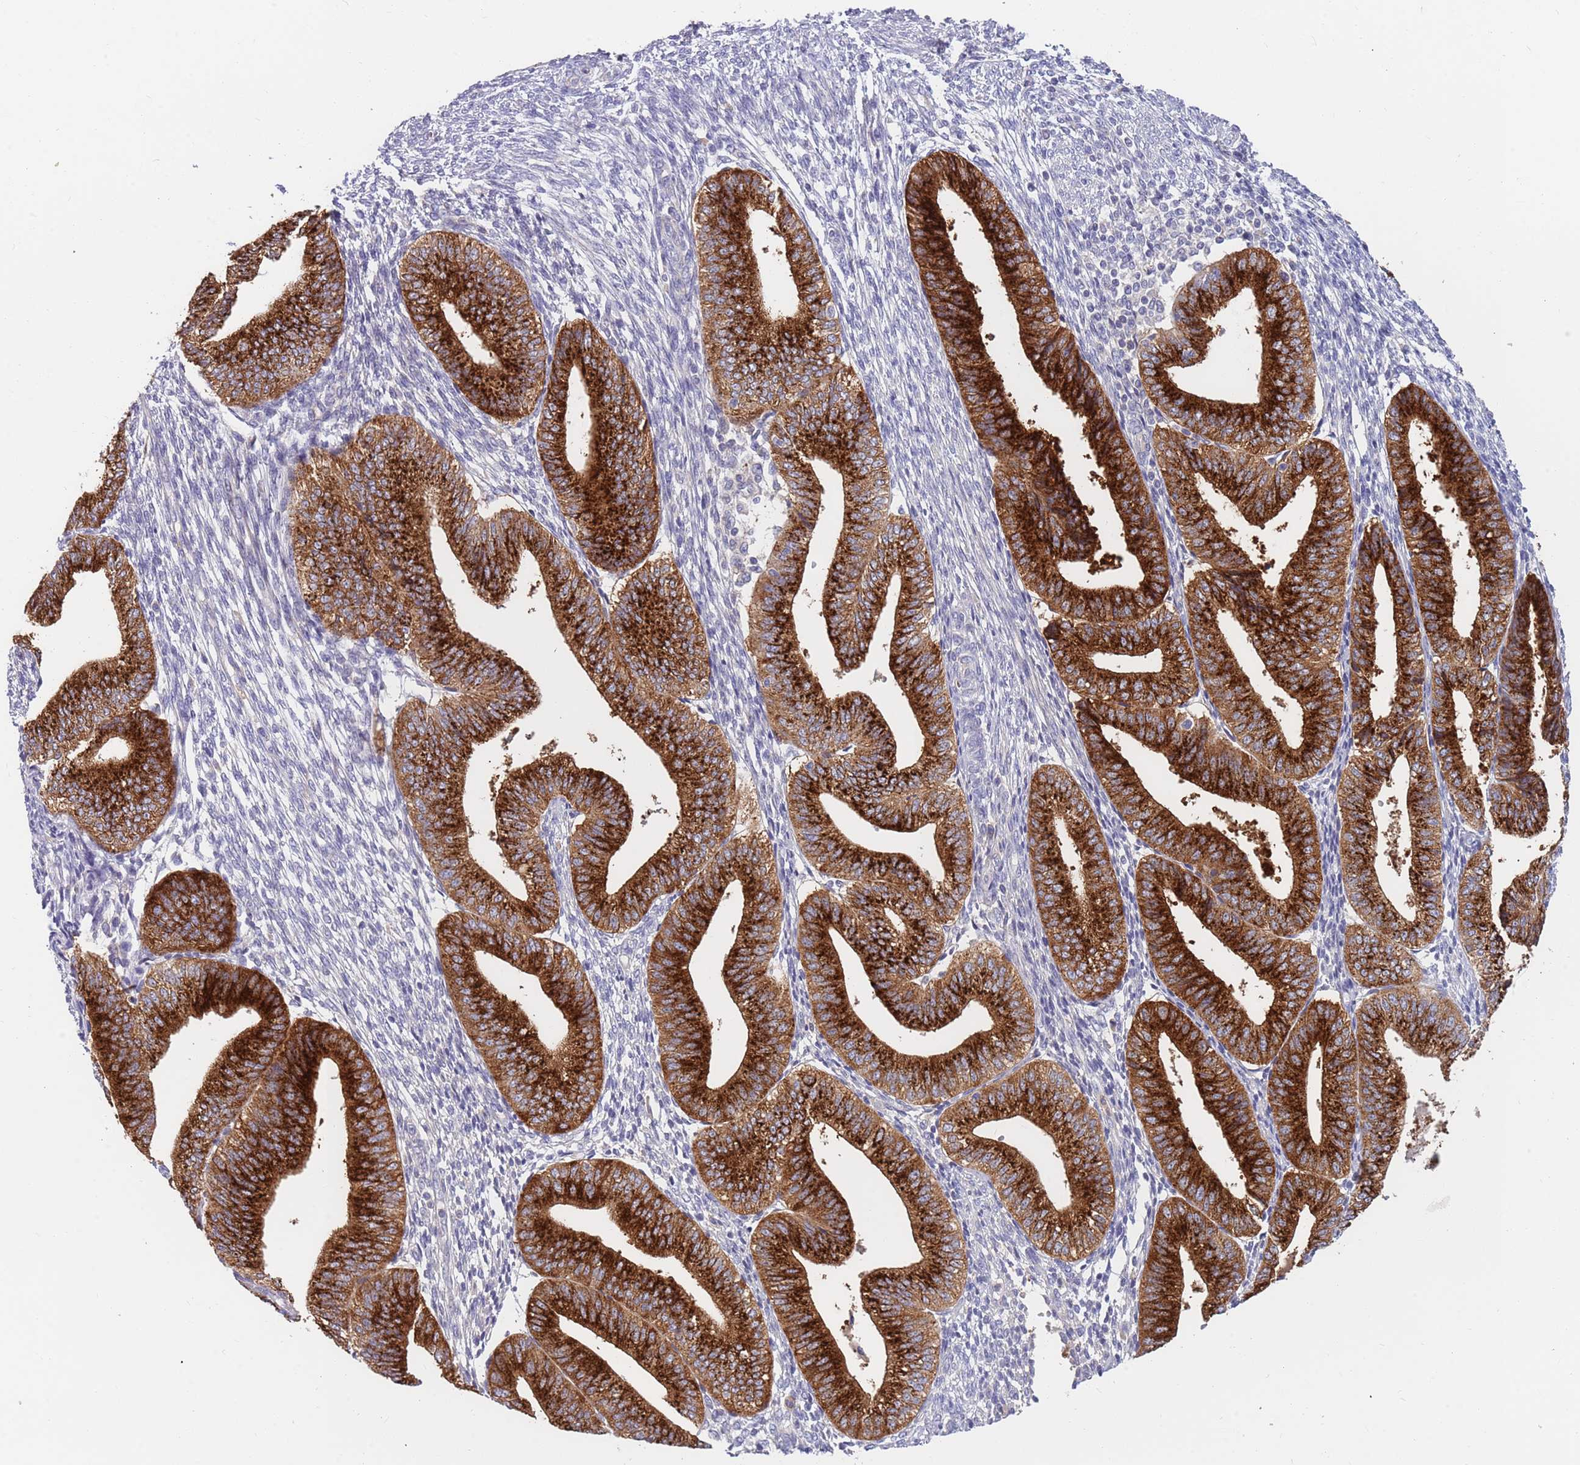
{"staining": {"intensity": "negative", "quantity": "none", "location": "none"}, "tissue": "endometrium", "cell_type": "Cells in endometrial stroma", "image_type": "normal", "snomed": [{"axis": "morphology", "description": "Normal tissue, NOS"}, {"axis": "topography", "description": "Endometrium"}], "caption": "The photomicrograph shows no significant staining in cells in endometrial stroma of endometrium.", "gene": "BORCS5", "patient": {"sex": "female", "age": 34}}